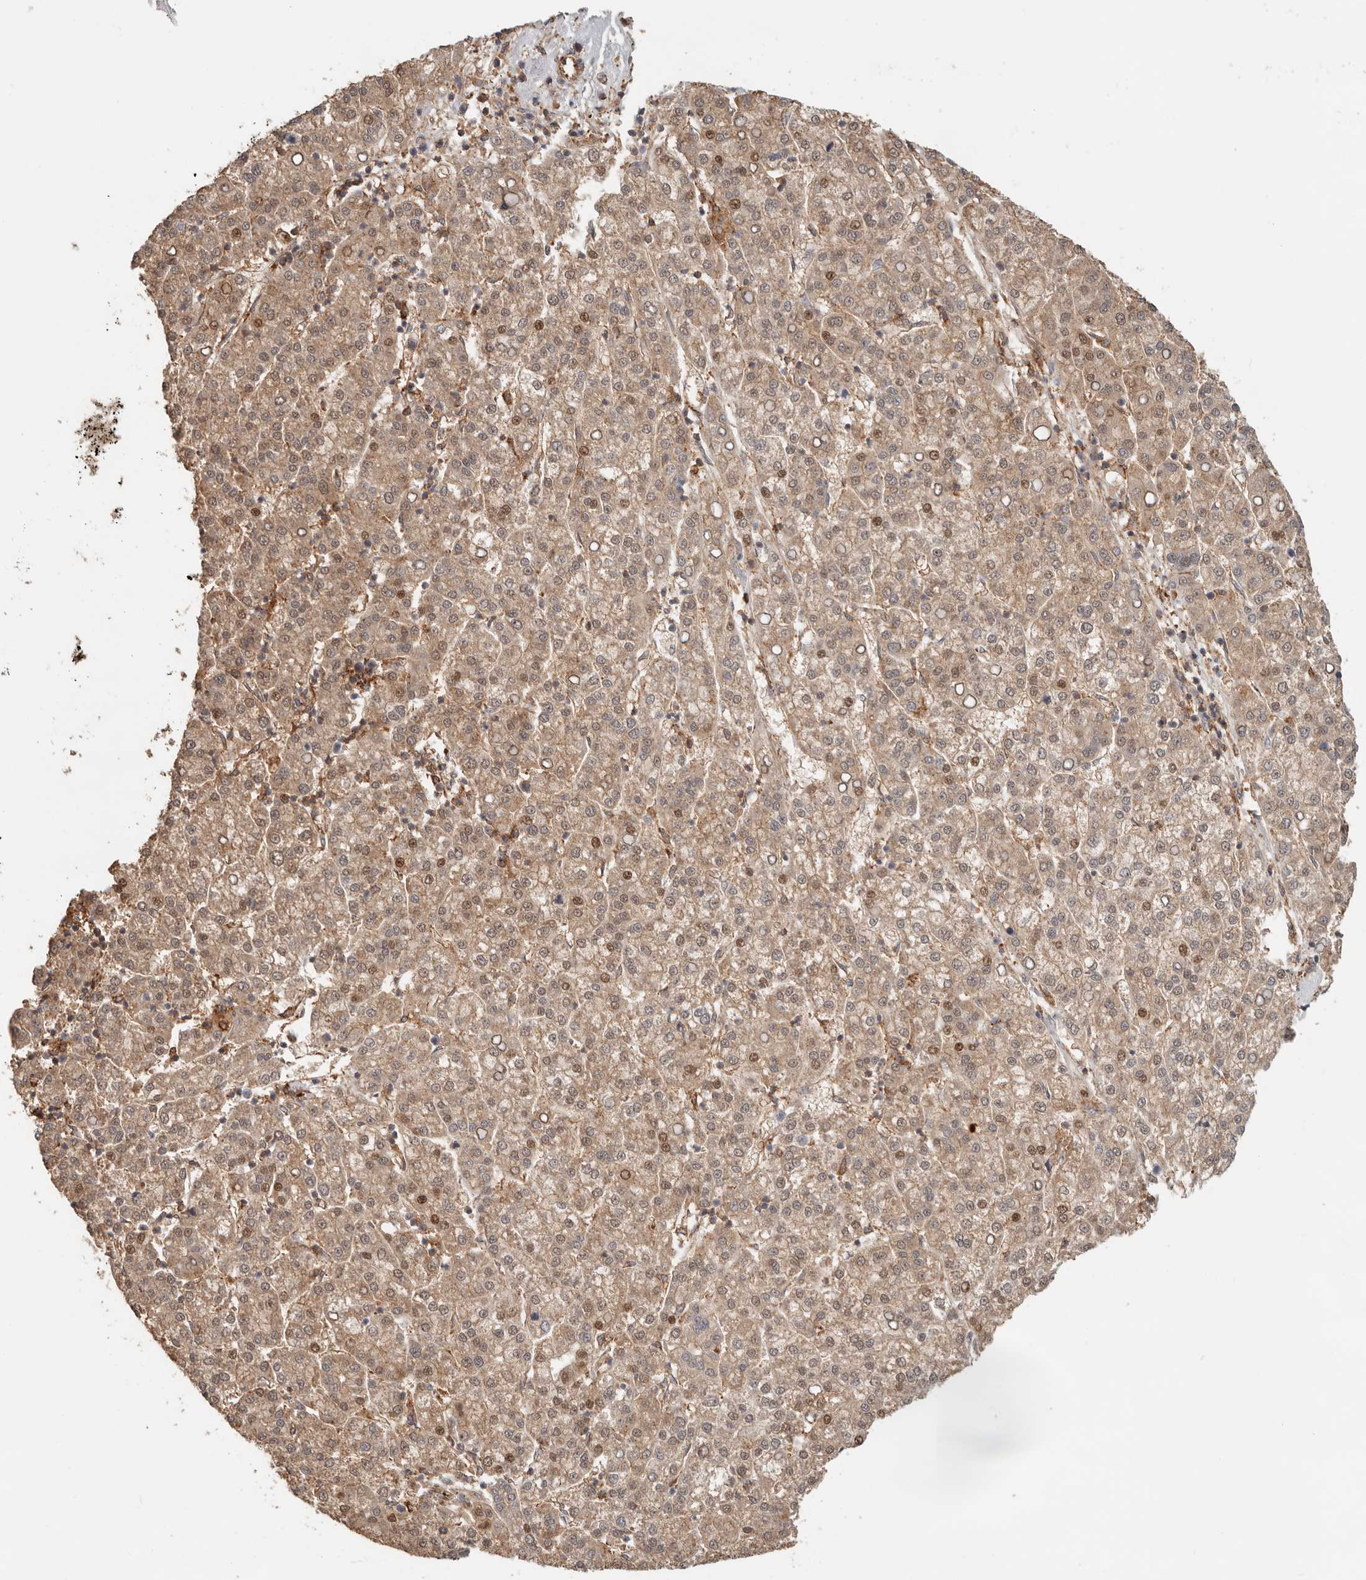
{"staining": {"intensity": "moderate", "quantity": "25%-75%", "location": "nuclear"}, "tissue": "liver cancer", "cell_type": "Tumor cells", "image_type": "cancer", "snomed": [{"axis": "morphology", "description": "Carcinoma, Hepatocellular, NOS"}, {"axis": "topography", "description": "Liver"}], "caption": "Approximately 25%-75% of tumor cells in hepatocellular carcinoma (liver) reveal moderate nuclear protein expression as visualized by brown immunohistochemical staining.", "gene": "HEXD", "patient": {"sex": "female", "age": 58}}